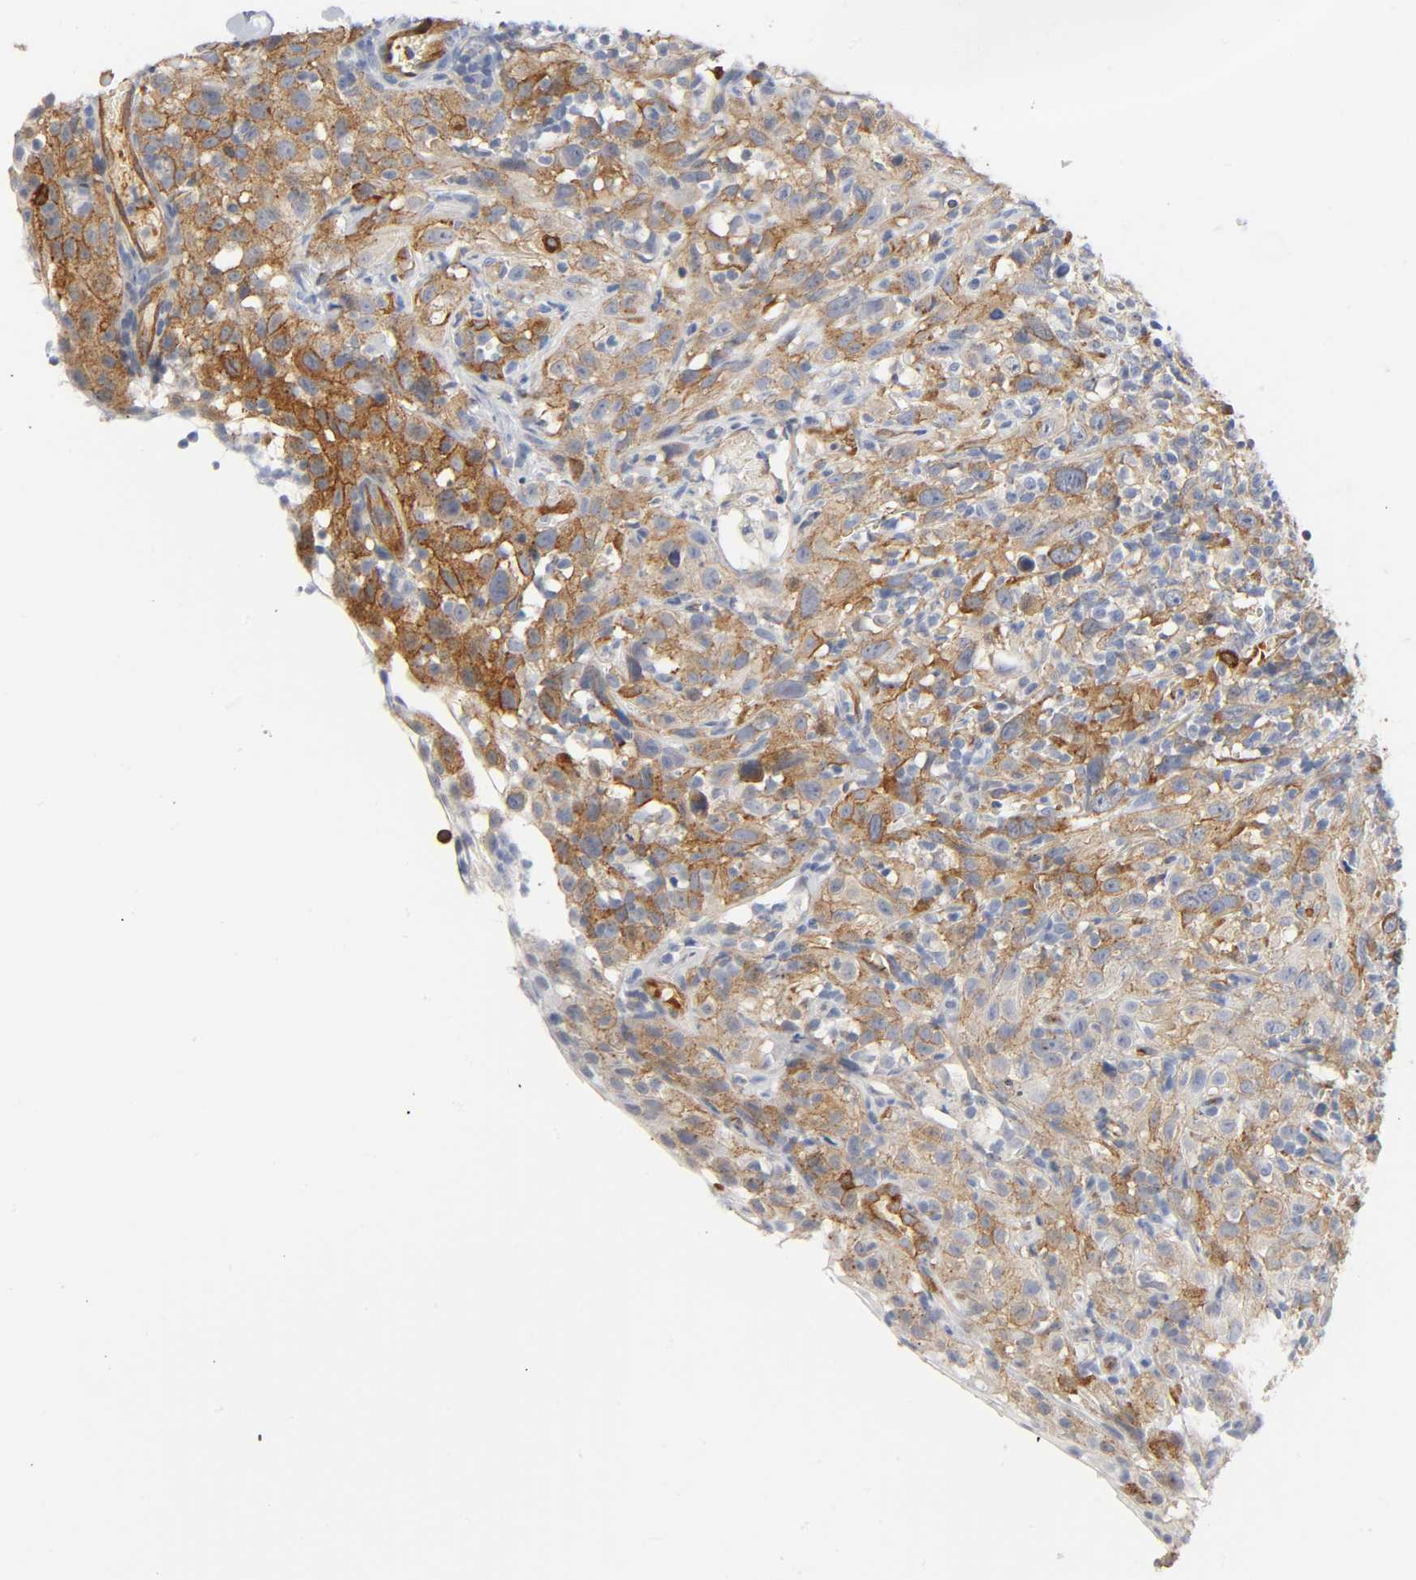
{"staining": {"intensity": "moderate", "quantity": ">75%", "location": "cytoplasmic/membranous"}, "tissue": "thyroid cancer", "cell_type": "Tumor cells", "image_type": "cancer", "snomed": [{"axis": "morphology", "description": "Carcinoma, NOS"}, {"axis": "topography", "description": "Thyroid gland"}], "caption": "Protein staining of thyroid carcinoma tissue exhibits moderate cytoplasmic/membranous positivity in about >75% of tumor cells.", "gene": "CD2AP", "patient": {"sex": "female", "age": 77}}